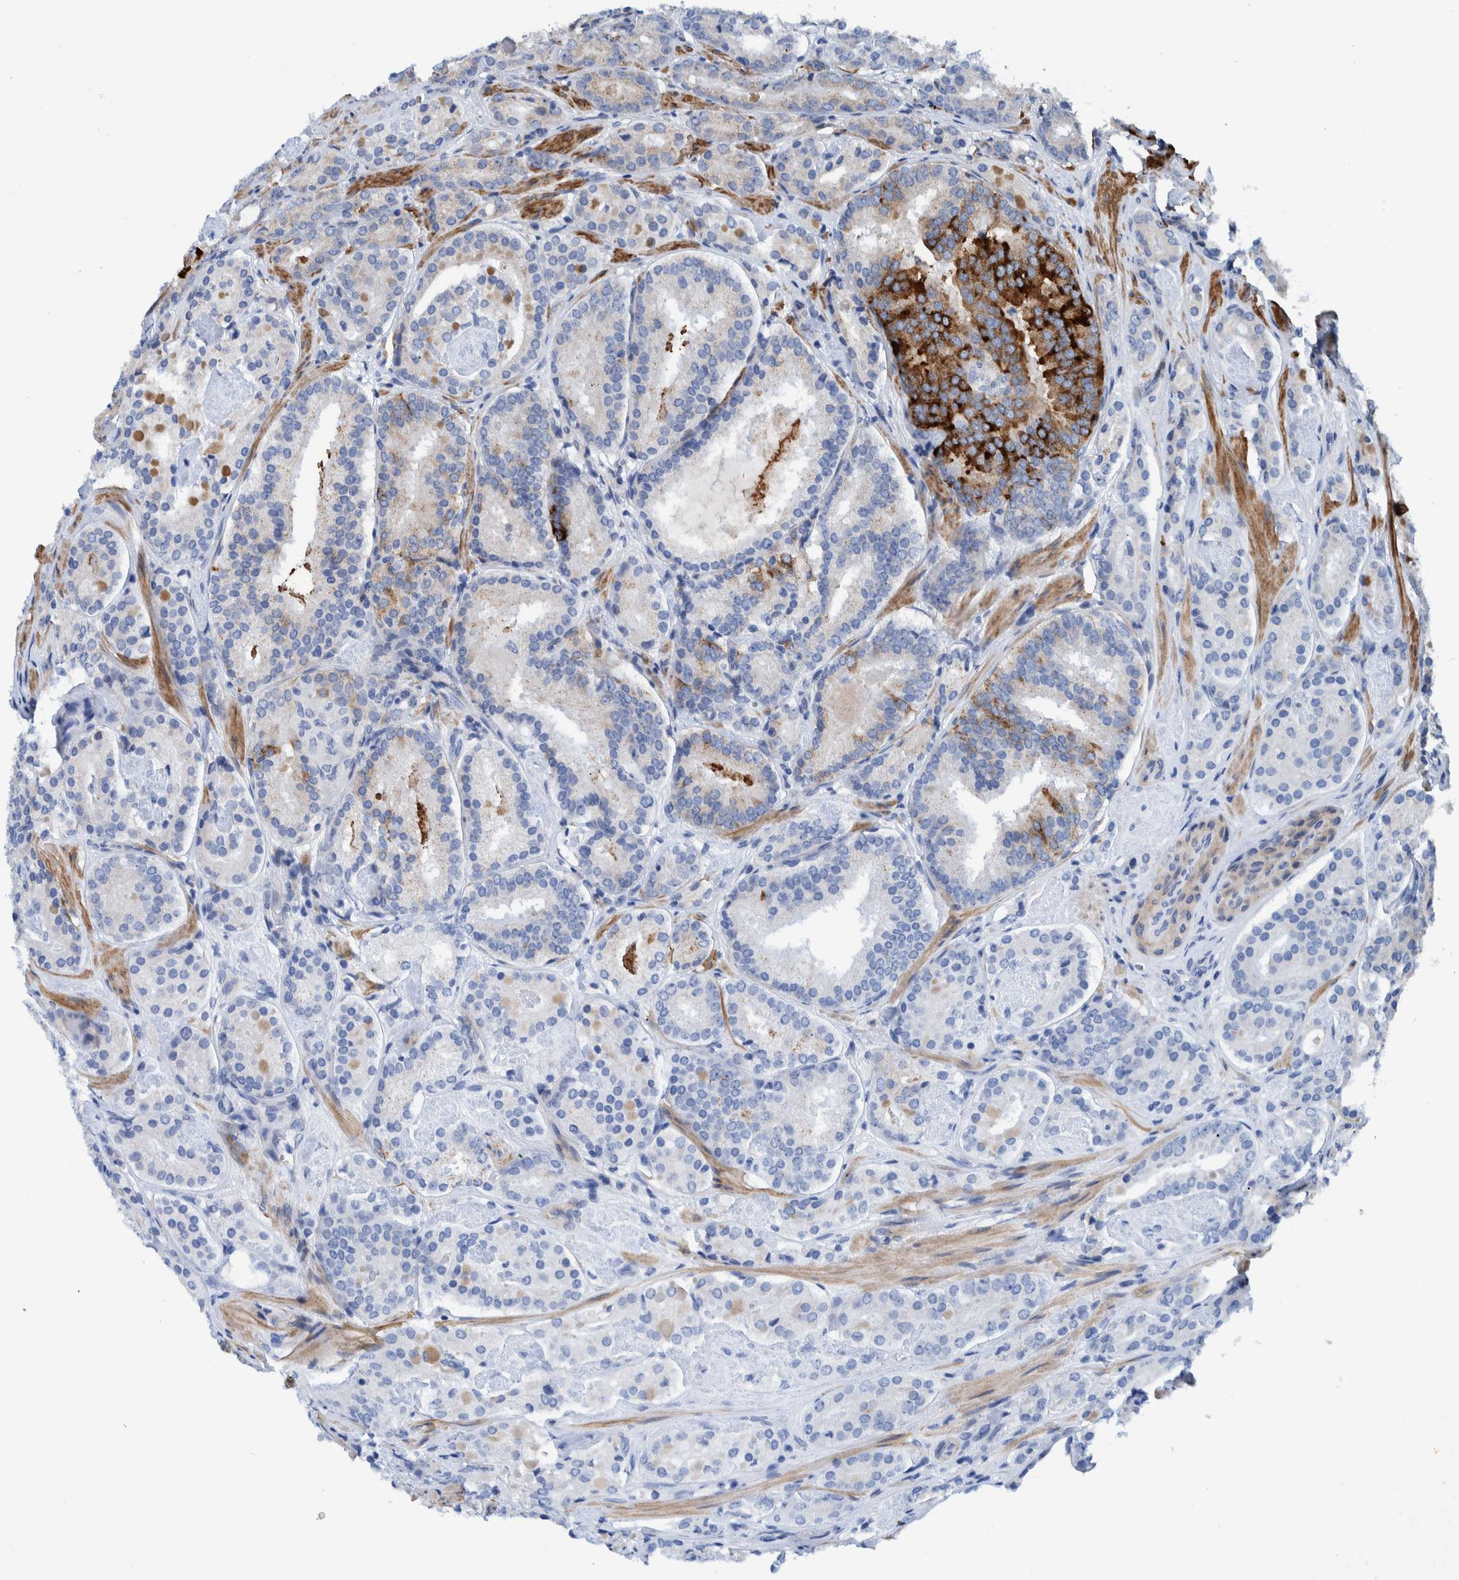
{"staining": {"intensity": "strong", "quantity": "<25%", "location": "cytoplasmic/membranous"}, "tissue": "prostate cancer", "cell_type": "Tumor cells", "image_type": "cancer", "snomed": [{"axis": "morphology", "description": "Adenocarcinoma, Low grade"}, {"axis": "topography", "description": "Prostate"}], "caption": "Immunohistochemistry (IHC) staining of prostate adenocarcinoma (low-grade), which exhibits medium levels of strong cytoplasmic/membranous staining in approximately <25% of tumor cells indicating strong cytoplasmic/membranous protein expression. The staining was performed using DAB (brown) for protein detection and nuclei were counterstained in hematoxylin (blue).", "gene": "MKS1", "patient": {"sex": "male", "age": 69}}